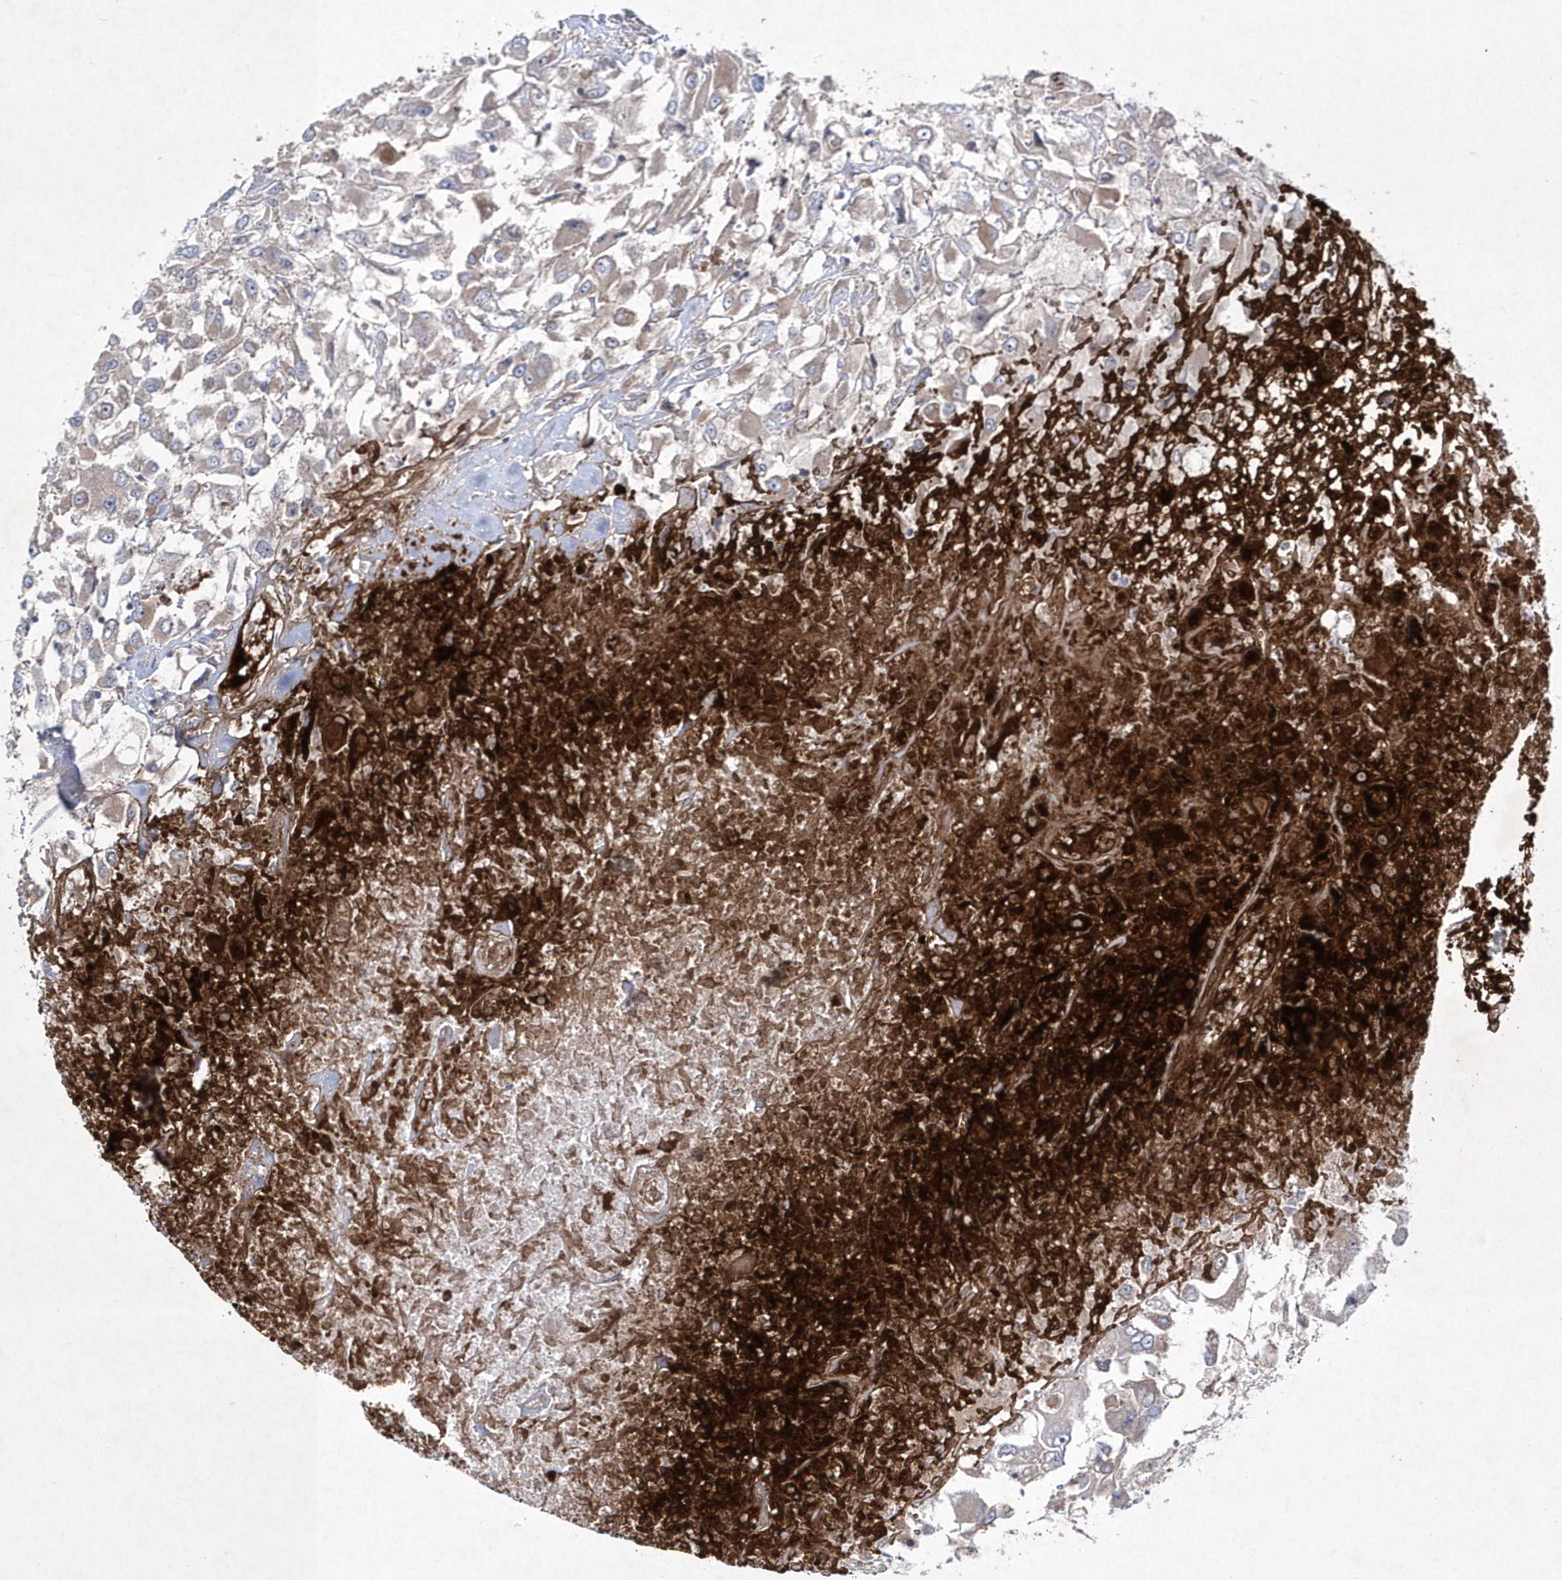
{"staining": {"intensity": "negative", "quantity": "none", "location": "none"}, "tissue": "renal cancer", "cell_type": "Tumor cells", "image_type": "cancer", "snomed": [{"axis": "morphology", "description": "Adenocarcinoma, NOS"}, {"axis": "topography", "description": "Kidney"}], "caption": "The histopathology image reveals no significant positivity in tumor cells of adenocarcinoma (renal).", "gene": "DSPP", "patient": {"sex": "female", "age": 52}}